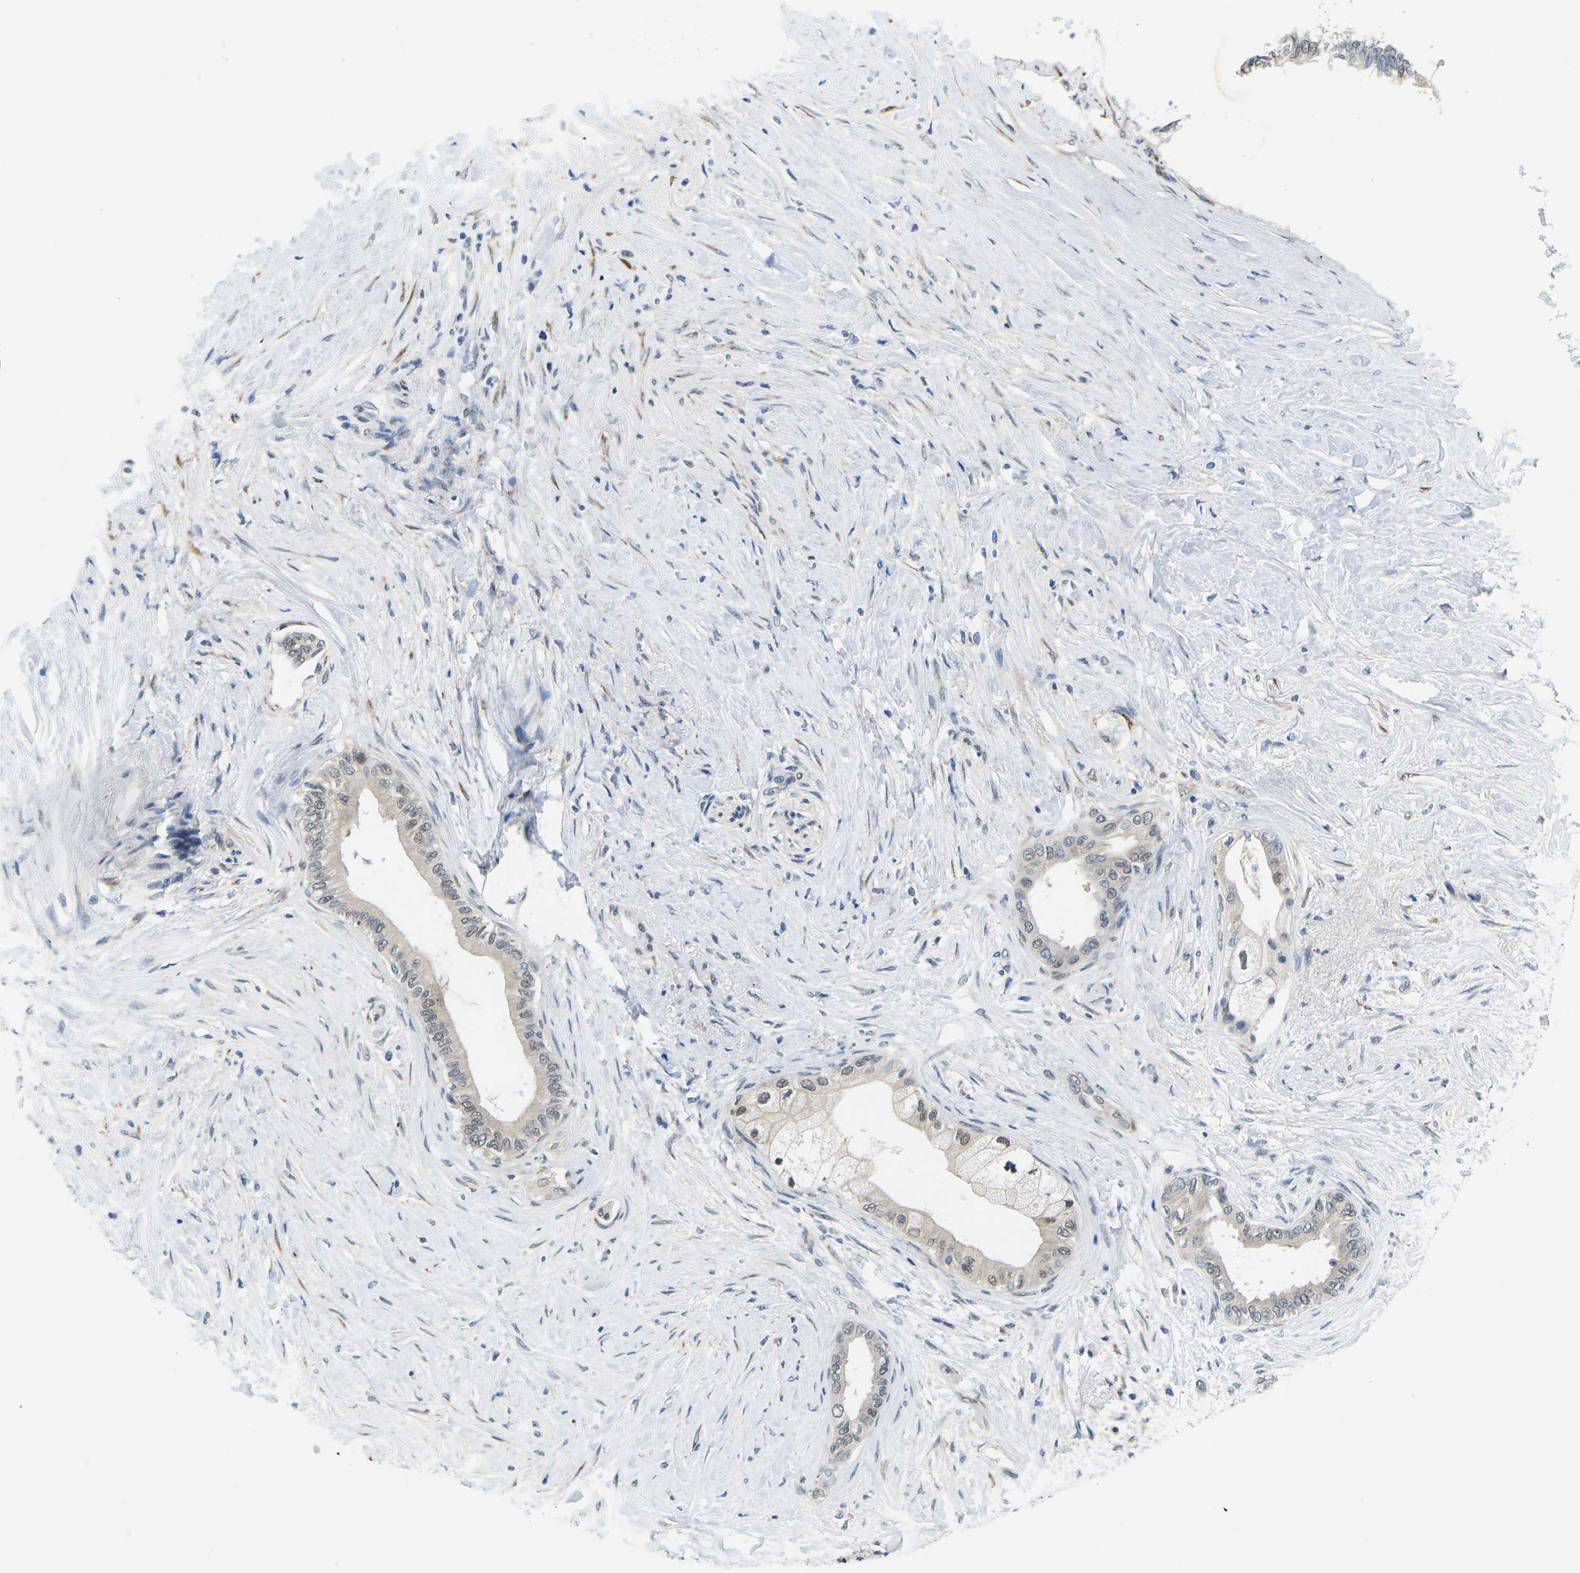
{"staining": {"intensity": "weak", "quantity": "25%-75%", "location": "nuclear"}, "tissue": "pancreatic cancer", "cell_type": "Tumor cells", "image_type": "cancer", "snomed": [{"axis": "morphology", "description": "Normal tissue, NOS"}, {"axis": "morphology", "description": "Adenocarcinoma, NOS"}, {"axis": "topography", "description": "Pancreas"}, {"axis": "topography", "description": "Duodenum"}], "caption": "Tumor cells reveal low levels of weak nuclear expression in about 25%-75% of cells in human pancreatic adenocarcinoma. The protein of interest is stained brown, and the nuclei are stained in blue (DAB (3,3'-diaminobenzidine) IHC with brightfield microscopy, high magnification).", "gene": "SCNN1B", "patient": {"sex": "female", "age": 60}}